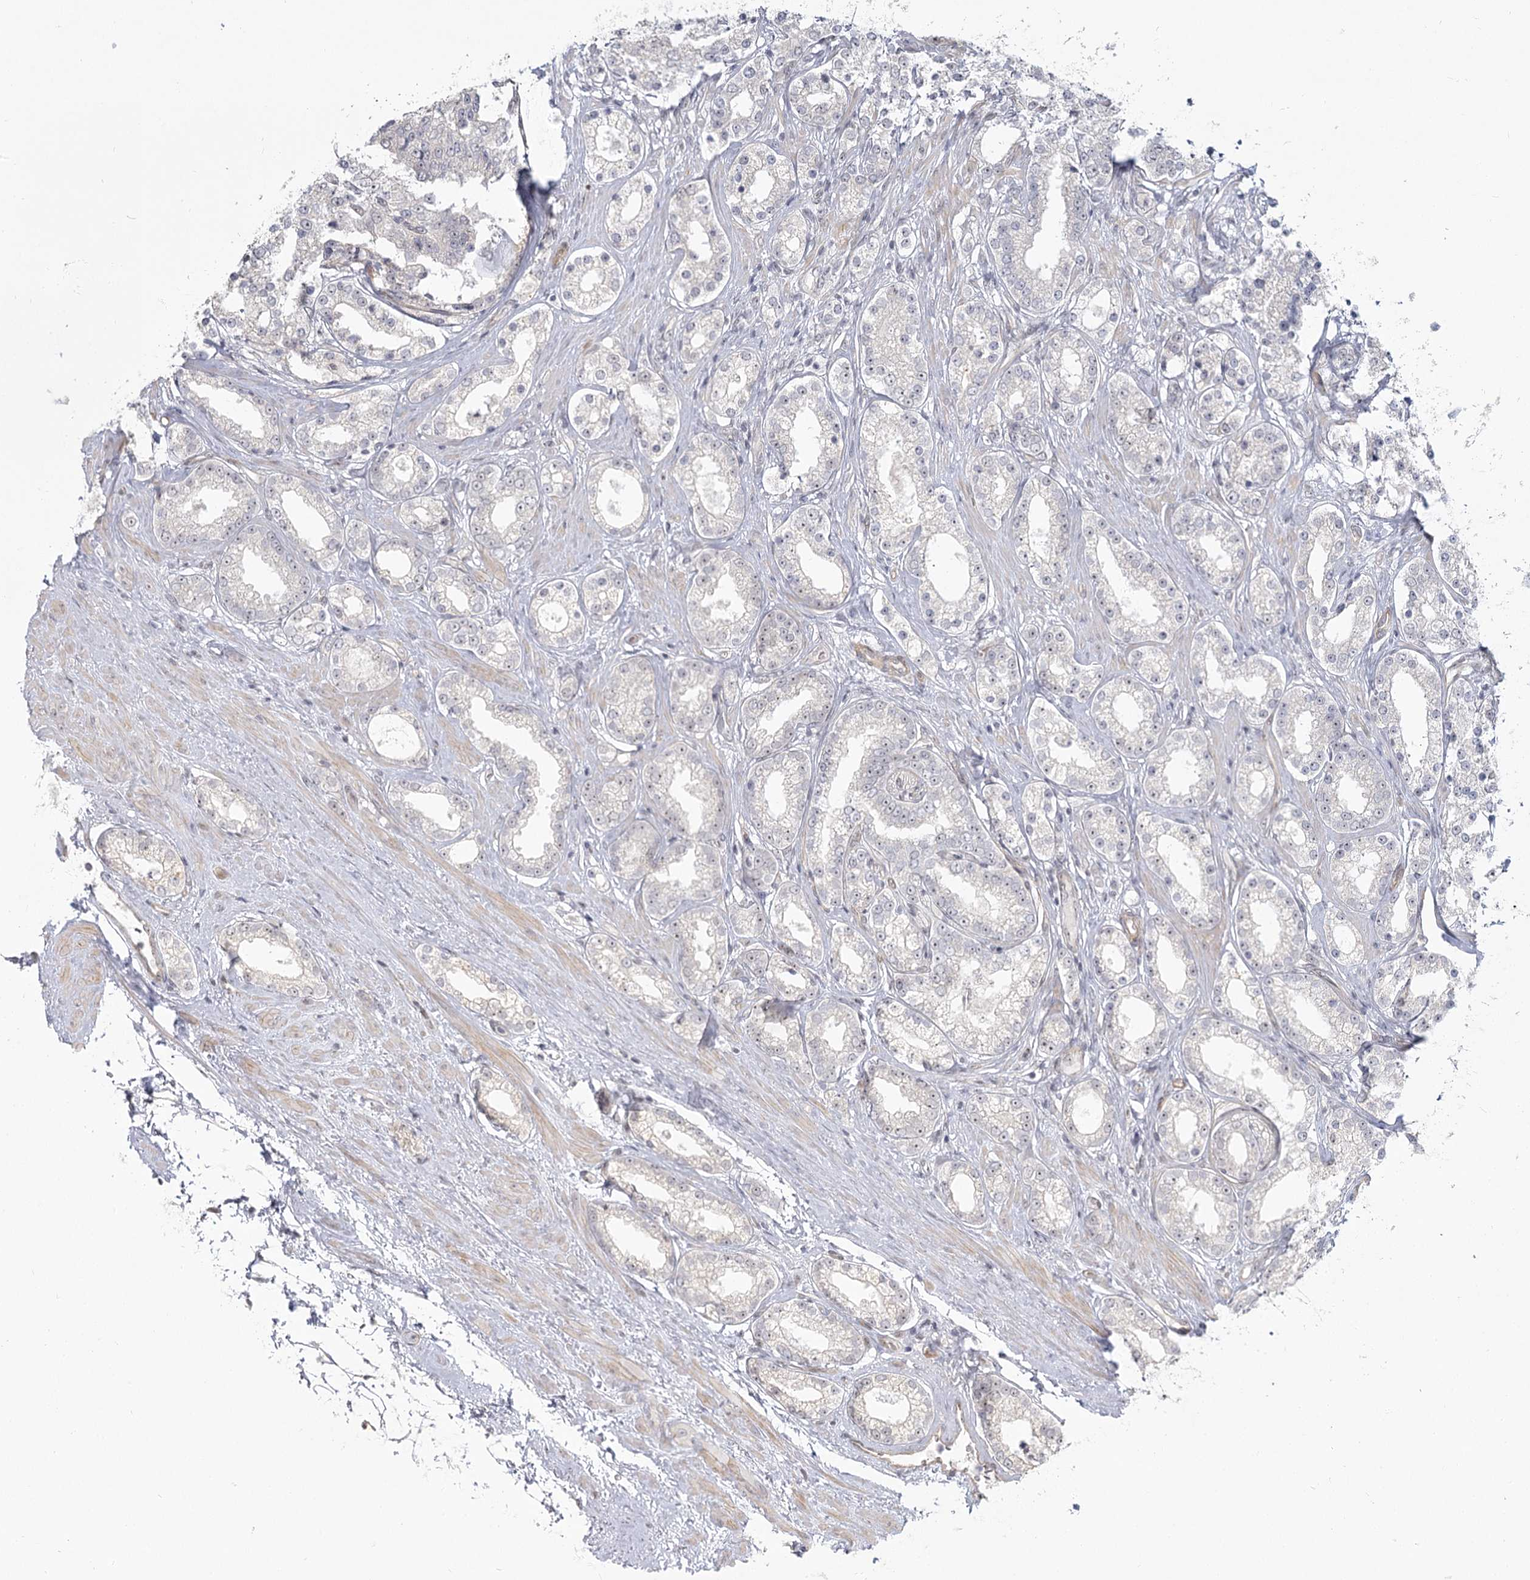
{"staining": {"intensity": "negative", "quantity": "none", "location": "none"}, "tissue": "prostate cancer", "cell_type": "Tumor cells", "image_type": "cancer", "snomed": [{"axis": "morphology", "description": "Normal tissue, NOS"}, {"axis": "morphology", "description": "Adenocarcinoma, High grade"}, {"axis": "topography", "description": "Prostate"}], "caption": "IHC image of neoplastic tissue: human prostate adenocarcinoma (high-grade) stained with DAB shows no significant protein staining in tumor cells.", "gene": "EXOSC7", "patient": {"sex": "male", "age": 83}}